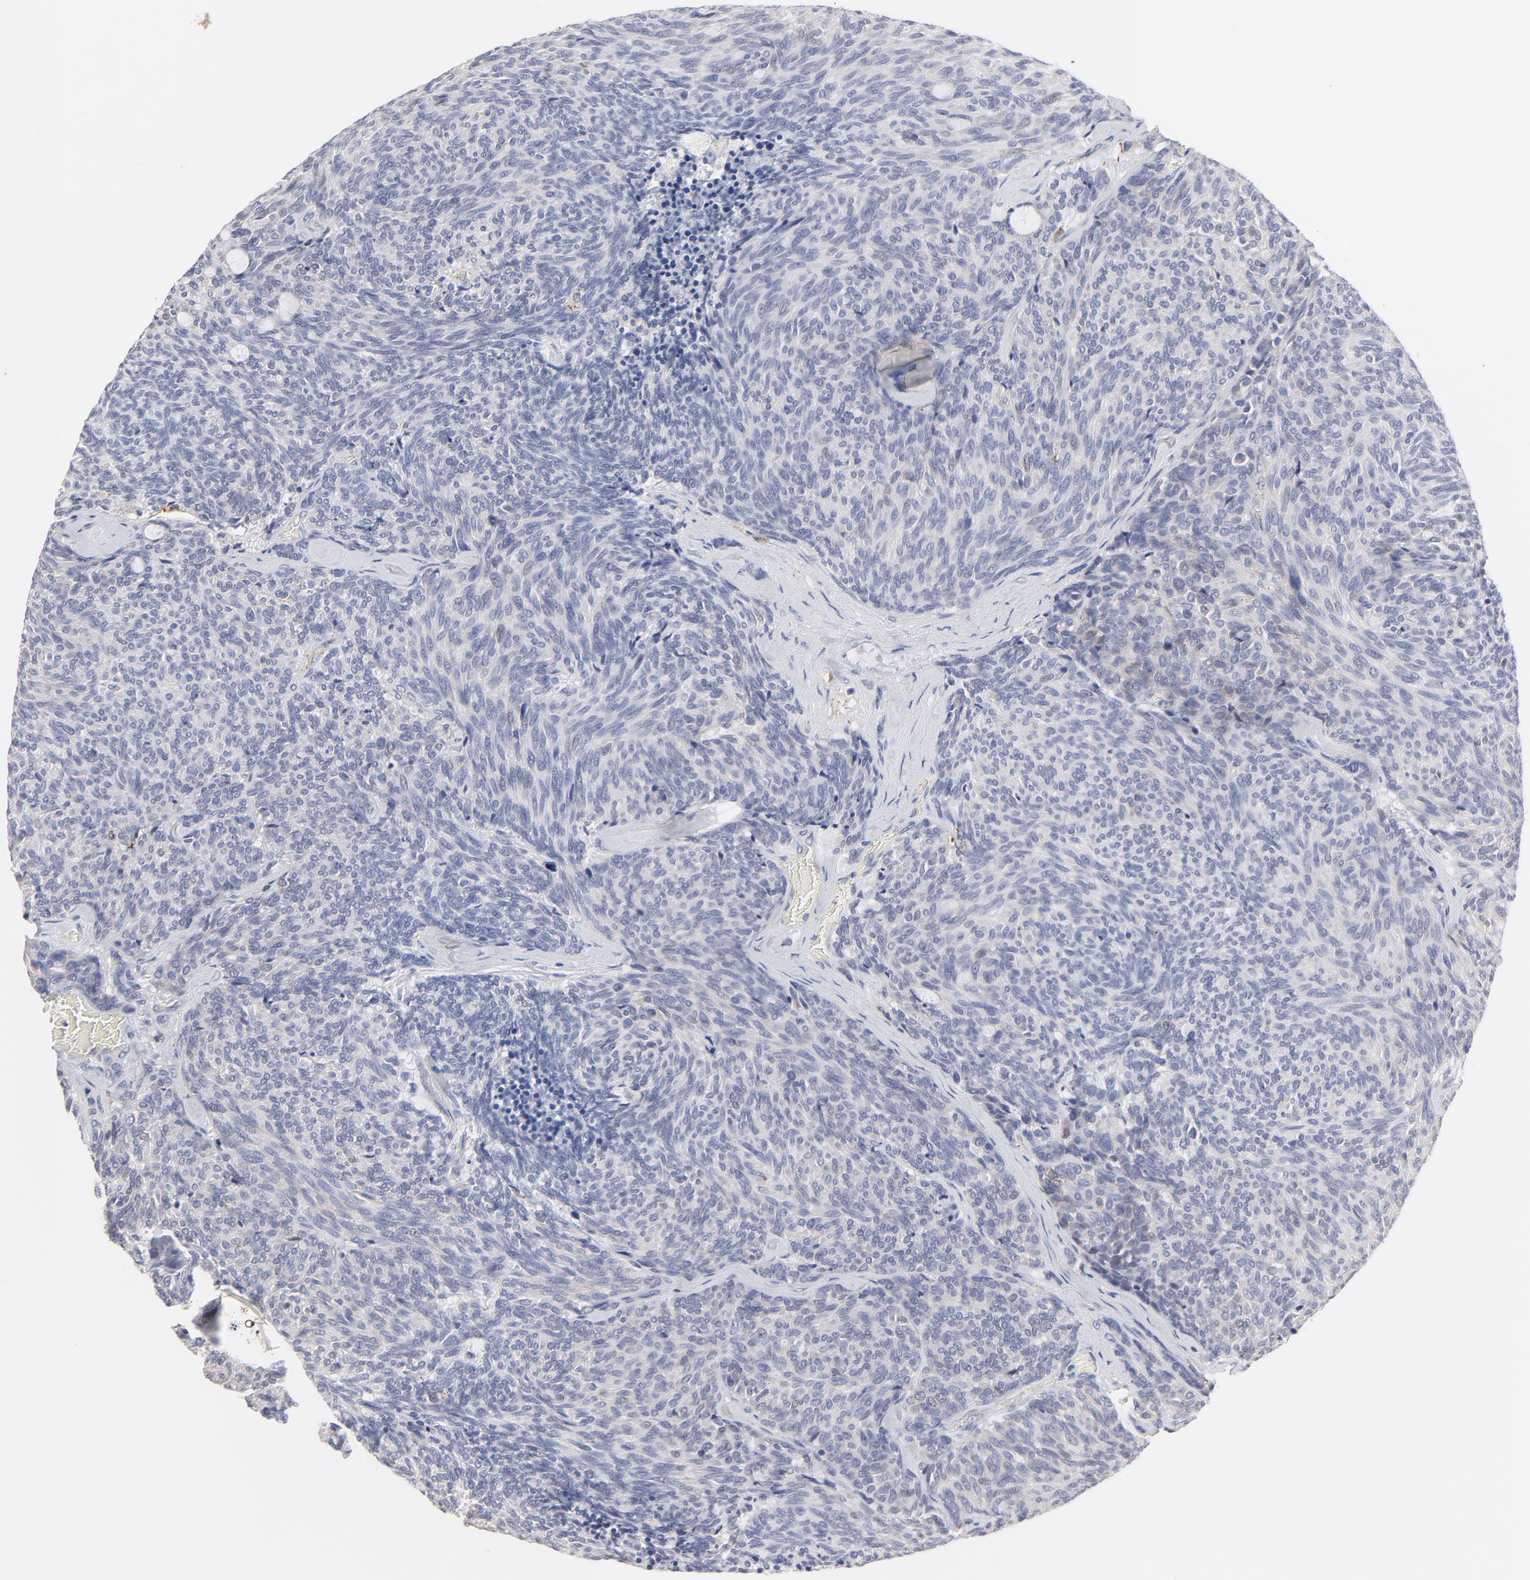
{"staining": {"intensity": "negative", "quantity": "none", "location": "none"}, "tissue": "carcinoid", "cell_type": "Tumor cells", "image_type": "cancer", "snomed": [{"axis": "morphology", "description": "Carcinoid, malignant, NOS"}, {"axis": "topography", "description": "Pancreas"}], "caption": "This is a photomicrograph of immunohistochemistry staining of malignant carcinoid, which shows no positivity in tumor cells.", "gene": "TRIM22", "patient": {"sex": "female", "age": 54}}